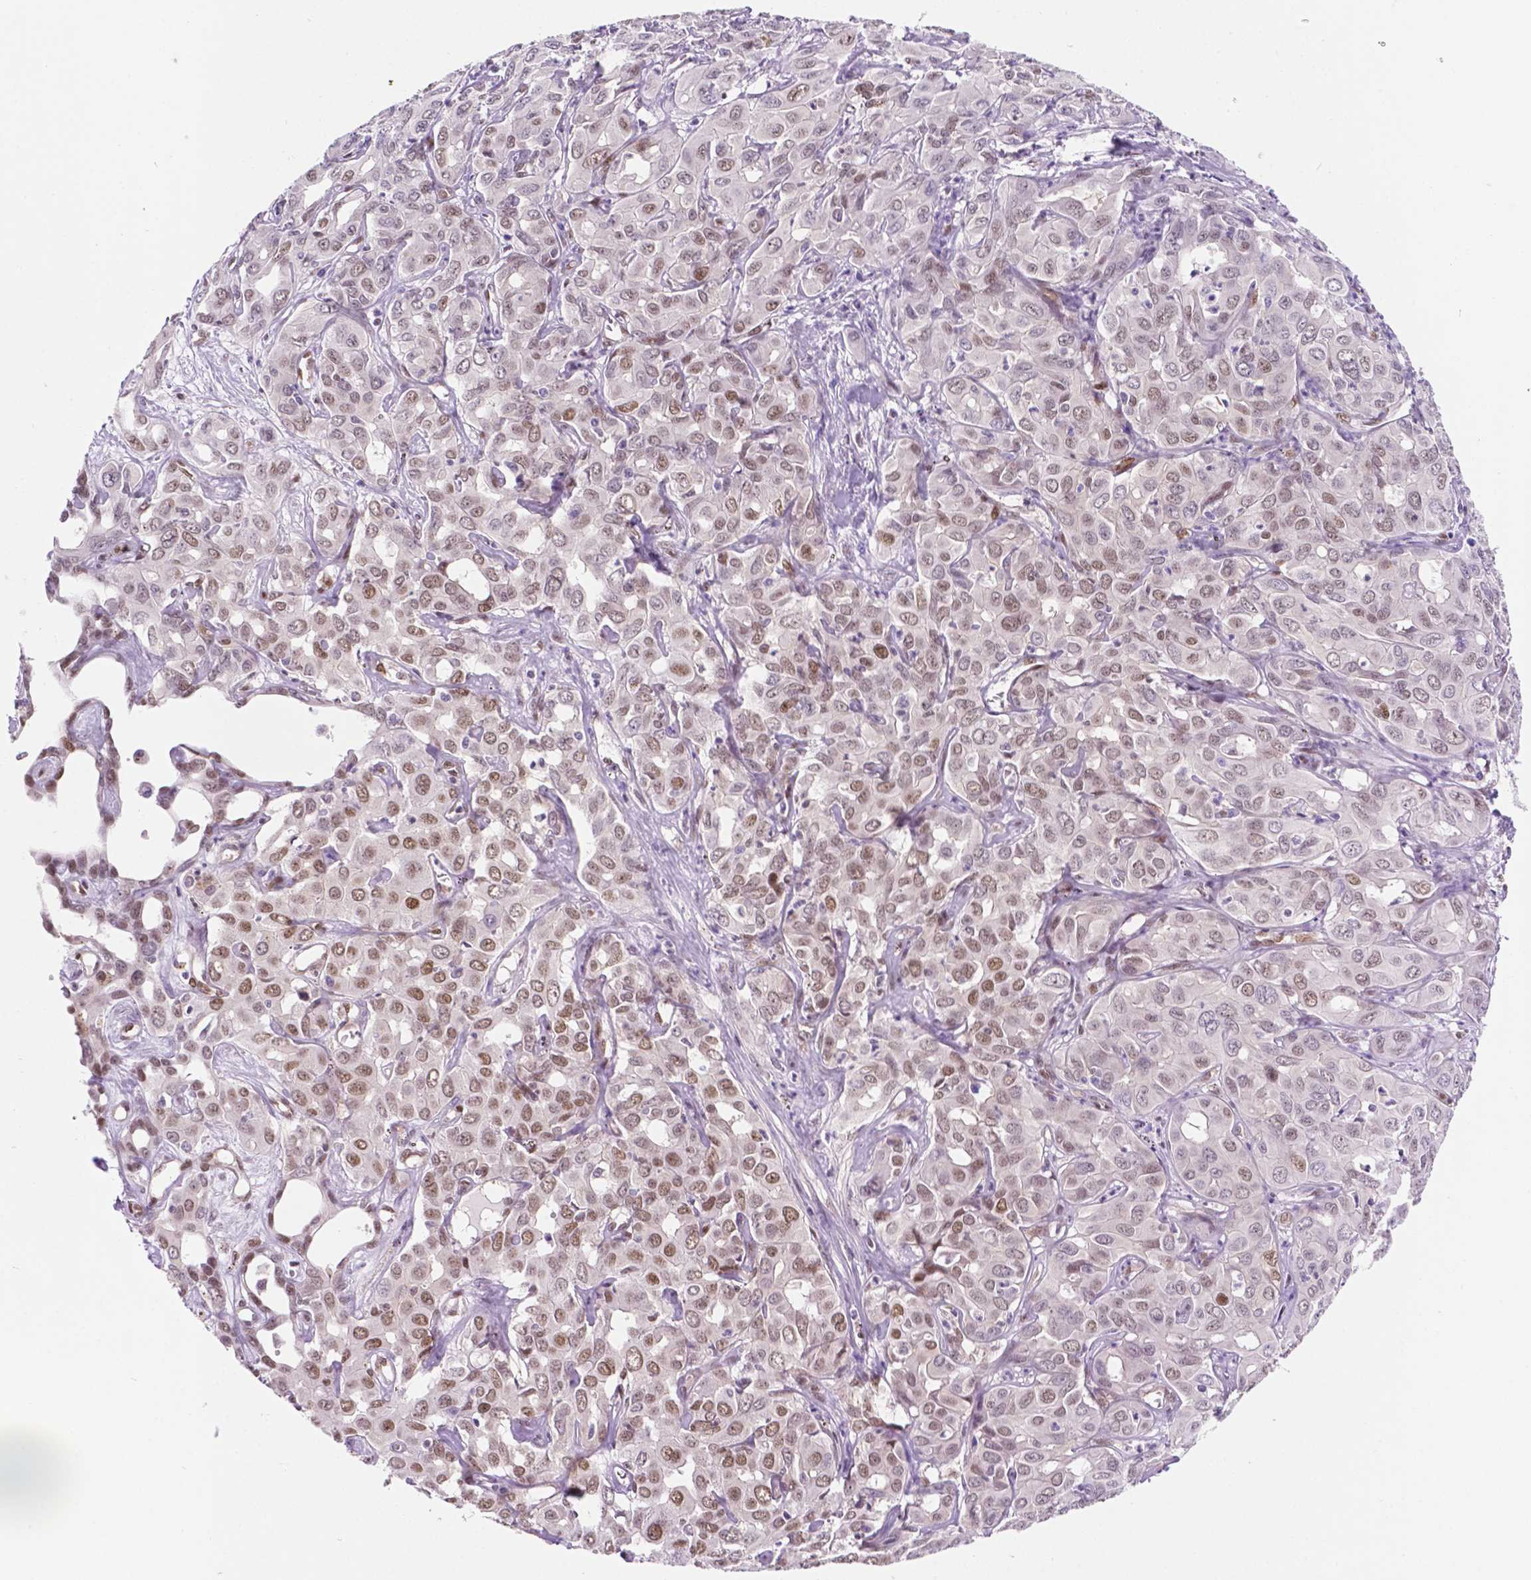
{"staining": {"intensity": "moderate", "quantity": "25%-75%", "location": "nuclear"}, "tissue": "liver cancer", "cell_type": "Tumor cells", "image_type": "cancer", "snomed": [{"axis": "morphology", "description": "Cholangiocarcinoma"}, {"axis": "topography", "description": "Liver"}], "caption": "A brown stain labels moderate nuclear staining of a protein in liver cholangiocarcinoma tumor cells.", "gene": "ERF", "patient": {"sex": "female", "age": 60}}